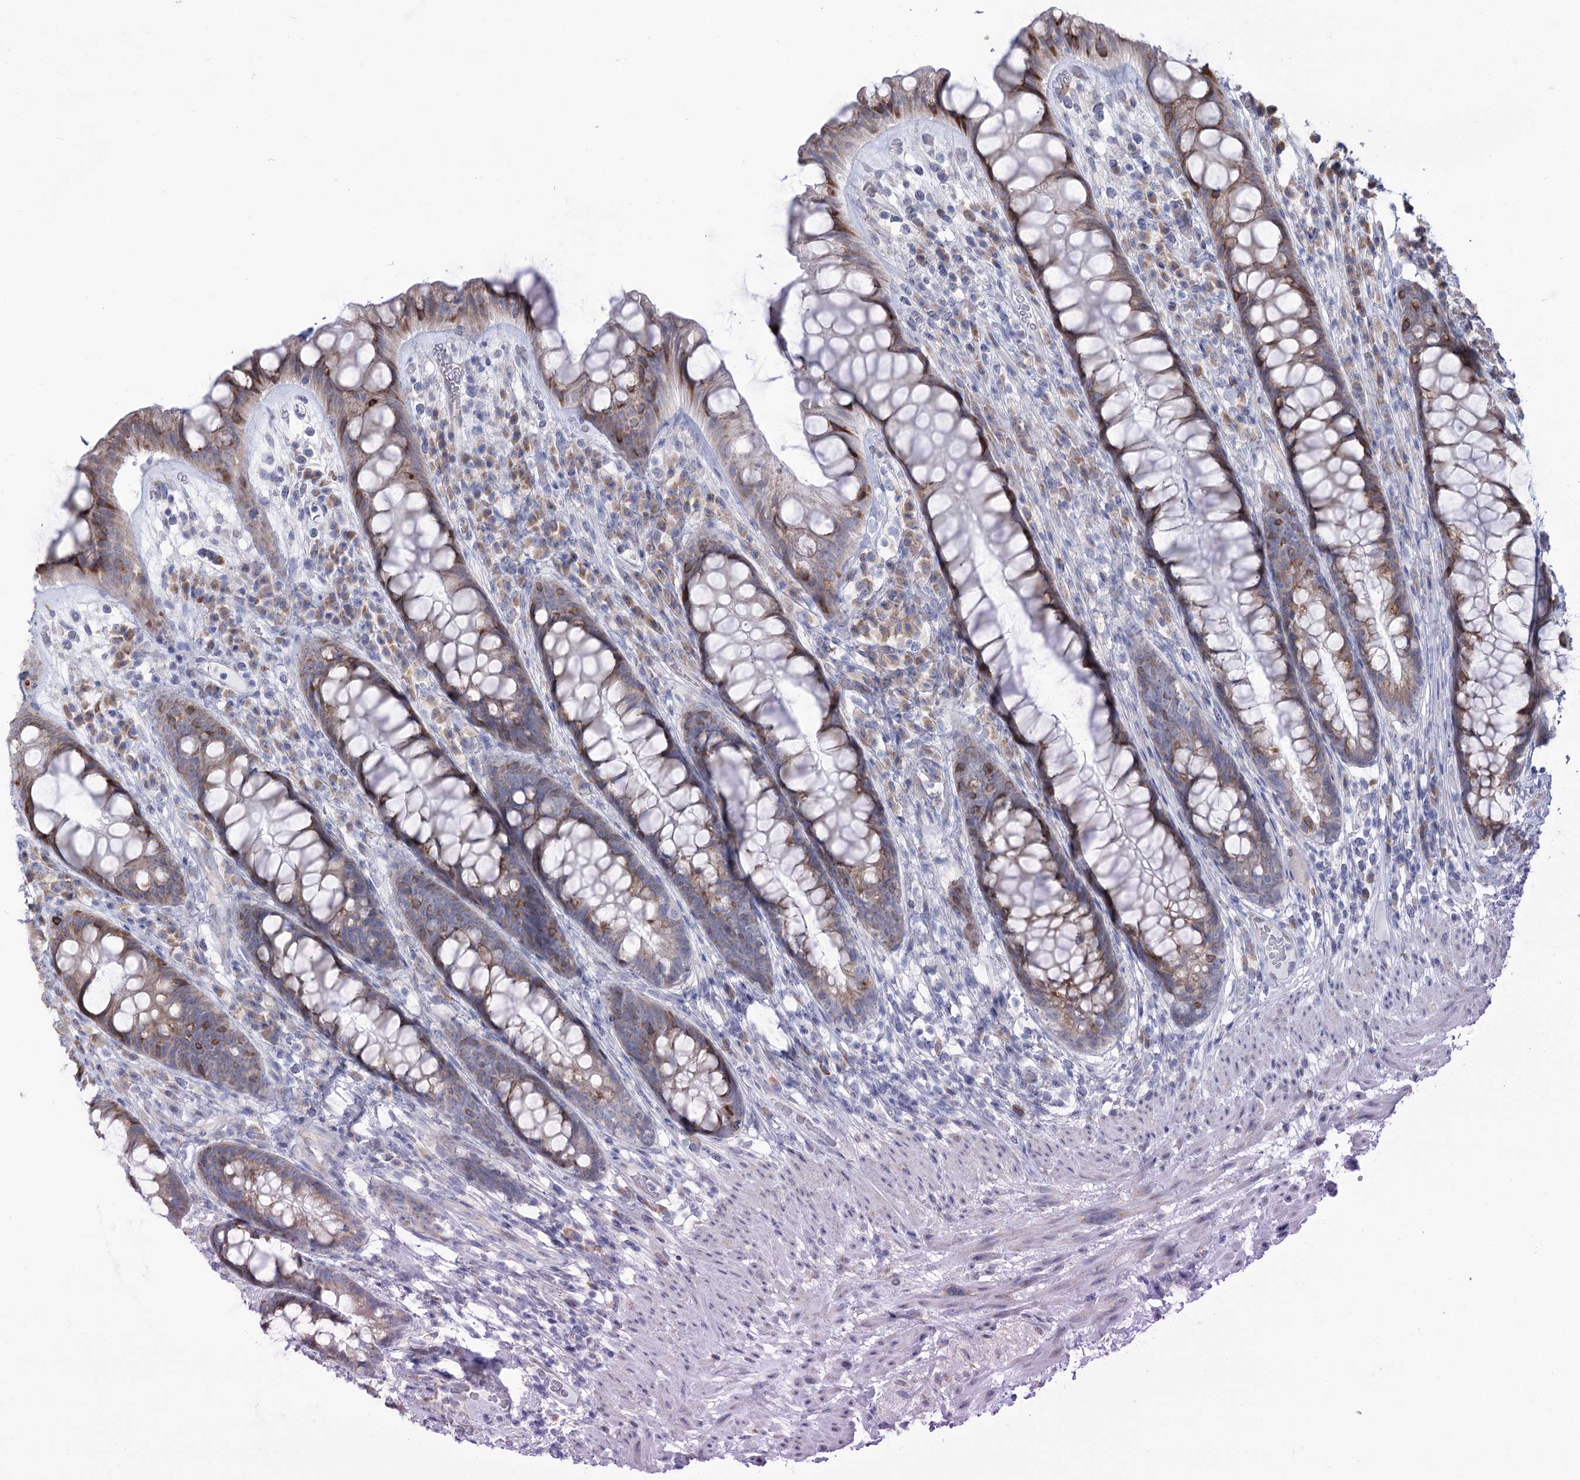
{"staining": {"intensity": "moderate", "quantity": "<25%", "location": "cytoplasmic/membranous"}, "tissue": "rectum", "cell_type": "Glandular cells", "image_type": "normal", "snomed": [{"axis": "morphology", "description": "Normal tissue, NOS"}, {"axis": "topography", "description": "Rectum"}], "caption": "Human rectum stained for a protein (brown) demonstrates moderate cytoplasmic/membranous positive expression in about <25% of glandular cells.", "gene": "STT3B", "patient": {"sex": "male", "age": 74}}